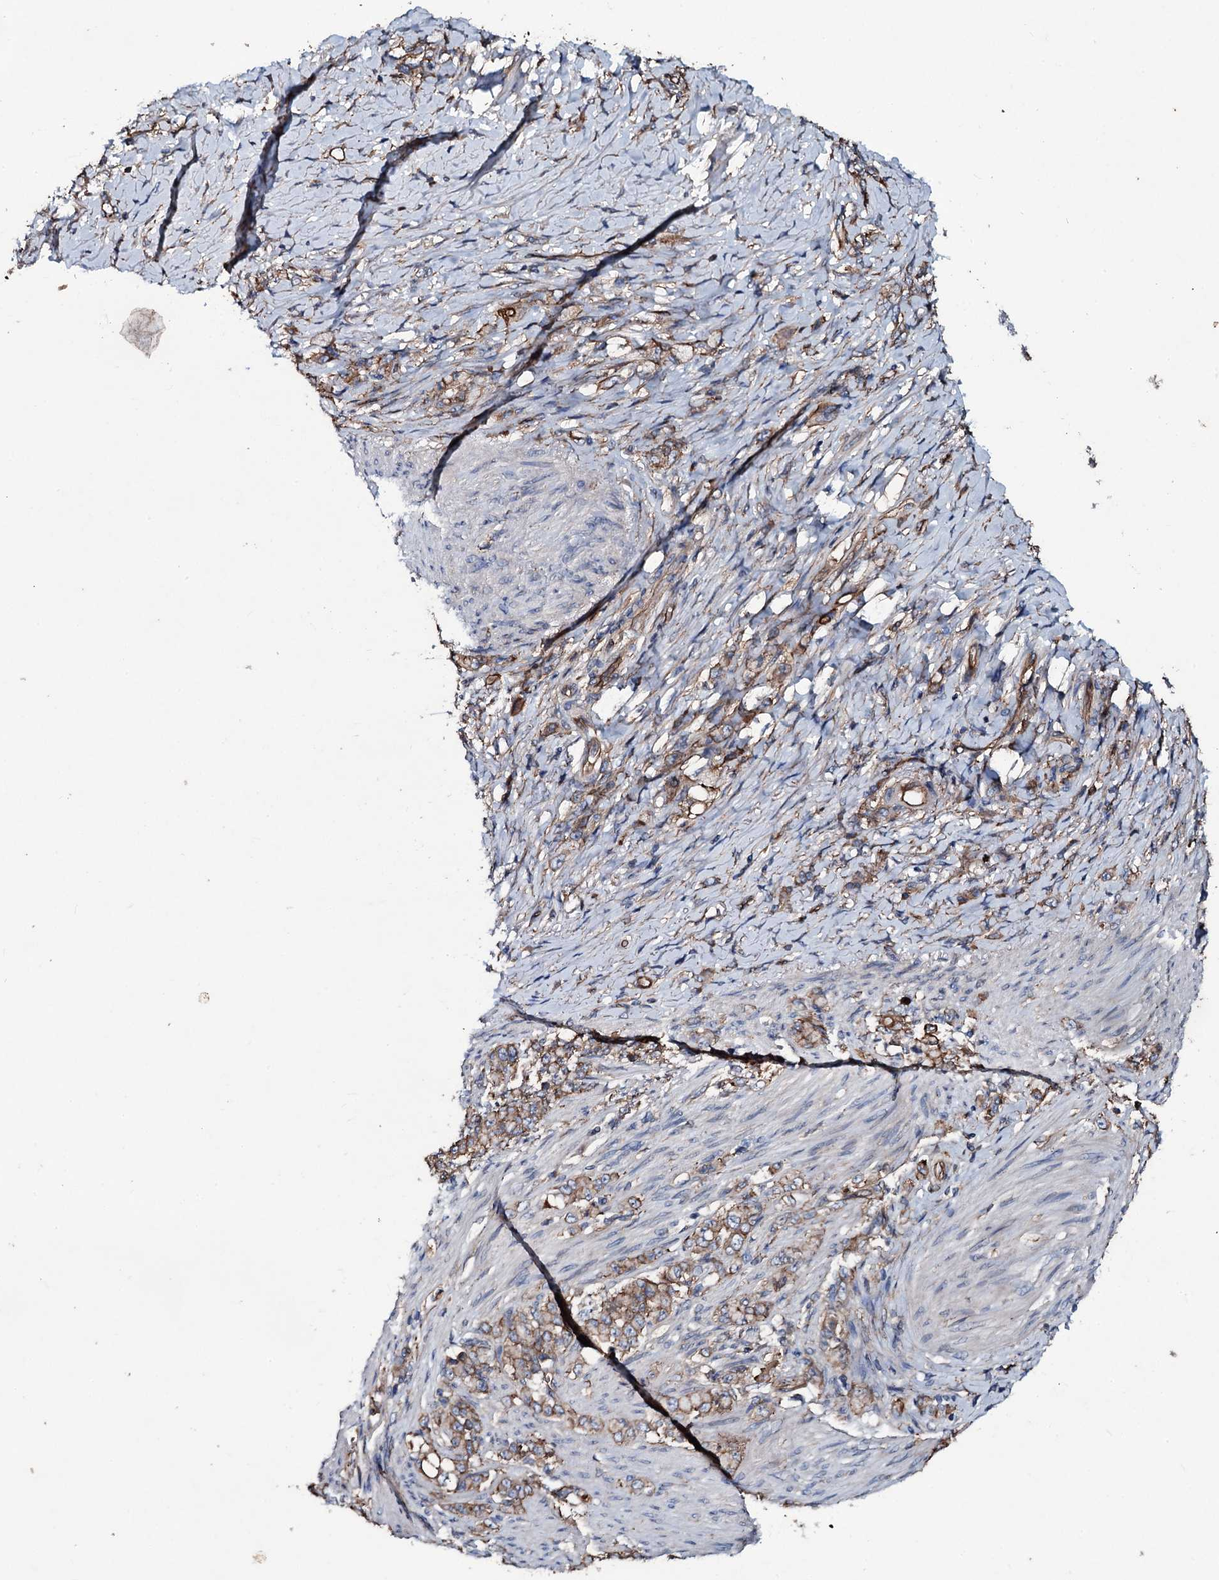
{"staining": {"intensity": "moderate", "quantity": ">75%", "location": "cytoplasmic/membranous"}, "tissue": "stomach cancer", "cell_type": "Tumor cells", "image_type": "cancer", "snomed": [{"axis": "morphology", "description": "Adenocarcinoma, NOS"}, {"axis": "topography", "description": "Stomach"}], "caption": "Immunohistochemistry (DAB) staining of stomach cancer displays moderate cytoplasmic/membranous protein positivity in approximately >75% of tumor cells.", "gene": "DMAC2", "patient": {"sex": "female", "age": 79}}